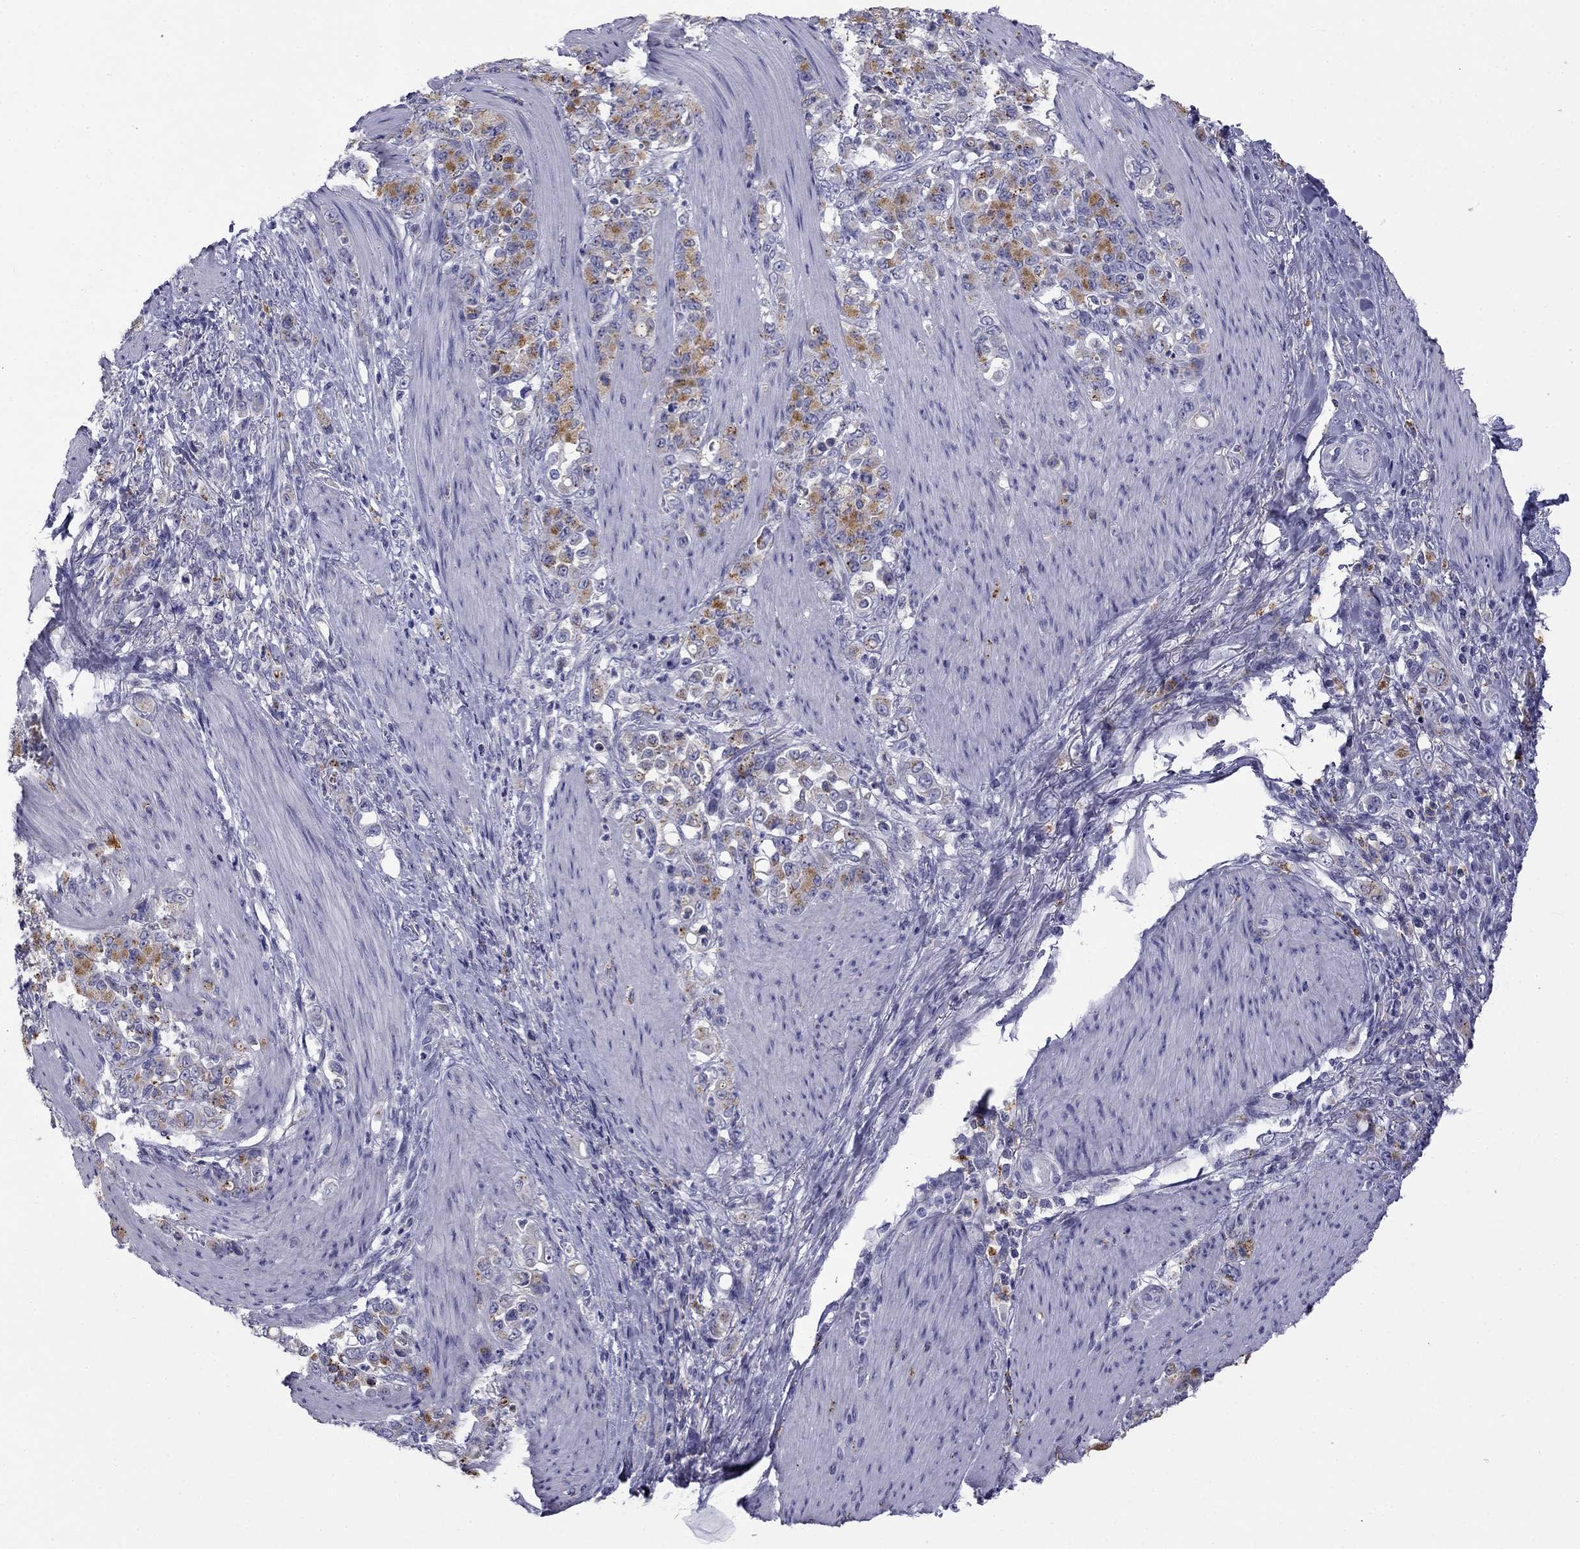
{"staining": {"intensity": "moderate", "quantity": ">75%", "location": "cytoplasmic/membranous"}, "tissue": "stomach cancer", "cell_type": "Tumor cells", "image_type": "cancer", "snomed": [{"axis": "morphology", "description": "Adenocarcinoma, NOS"}, {"axis": "topography", "description": "Stomach"}], "caption": "A photomicrograph of stomach cancer (adenocarcinoma) stained for a protein demonstrates moderate cytoplasmic/membranous brown staining in tumor cells. (brown staining indicates protein expression, while blue staining denotes nuclei).", "gene": "CLPSL2", "patient": {"sex": "female", "age": 79}}